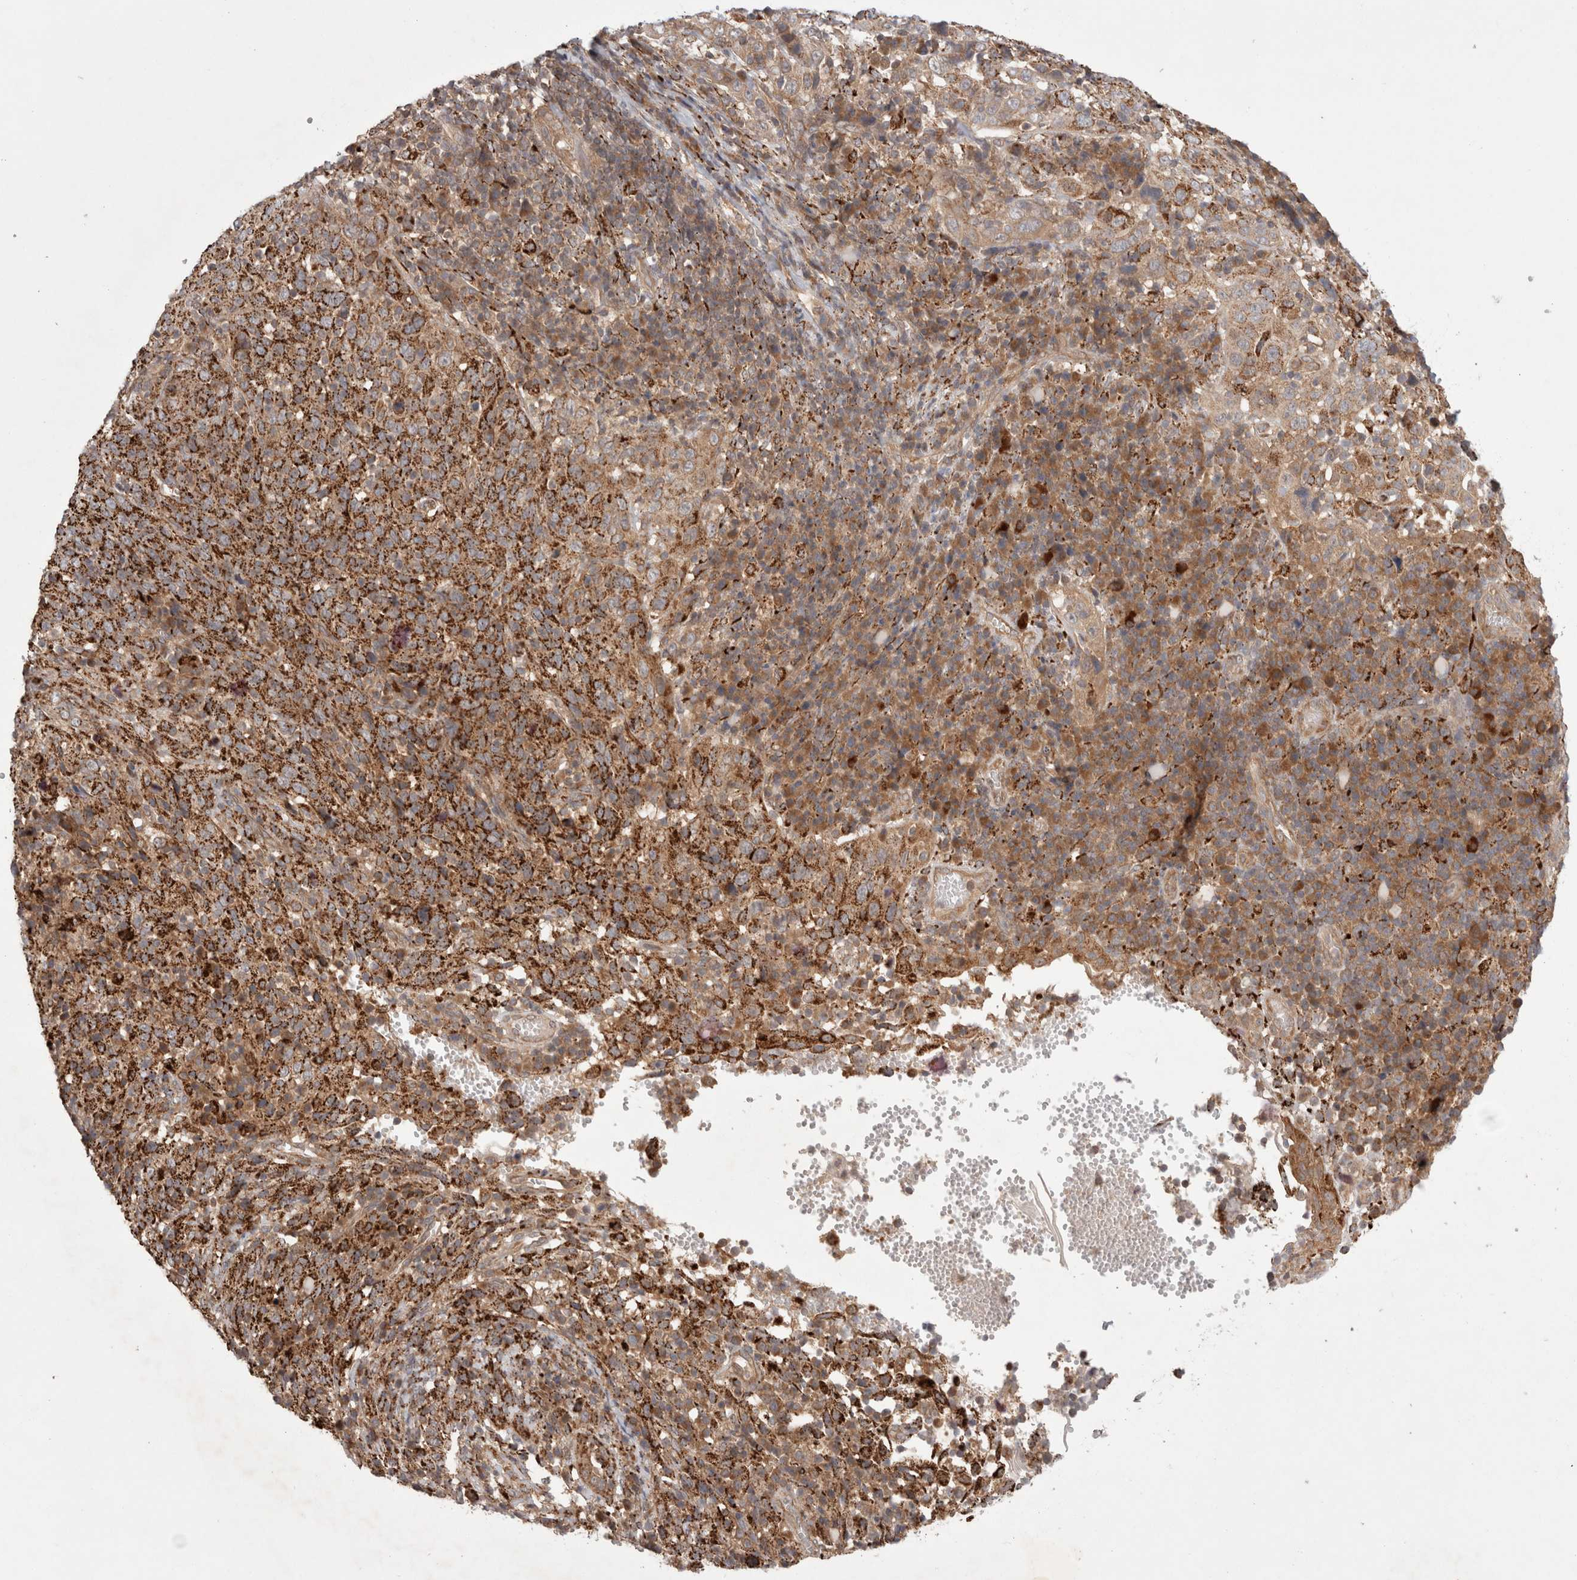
{"staining": {"intensity": "strong", "quantity": ">75%", "location": "cytoplasmic/membranous"}, "tissue": "cervical cancer", "cell_type": "Tumor cells", "image_type": "cancer", "snomed": [{"axis": "morphology", "description": "Squamous cell carcinoma, NOS"}, {"axis": "topography", "description": "Cervix"}], "caption": "Cervical cancer (squamous cell carcinoma) was stained to show a protein in brown. There is high levels of strong cytoplasmic/membranous positivity in about >75% of tumor cells.", "gene": "HROB", "patient": {"sex": "female", "age": 46}}